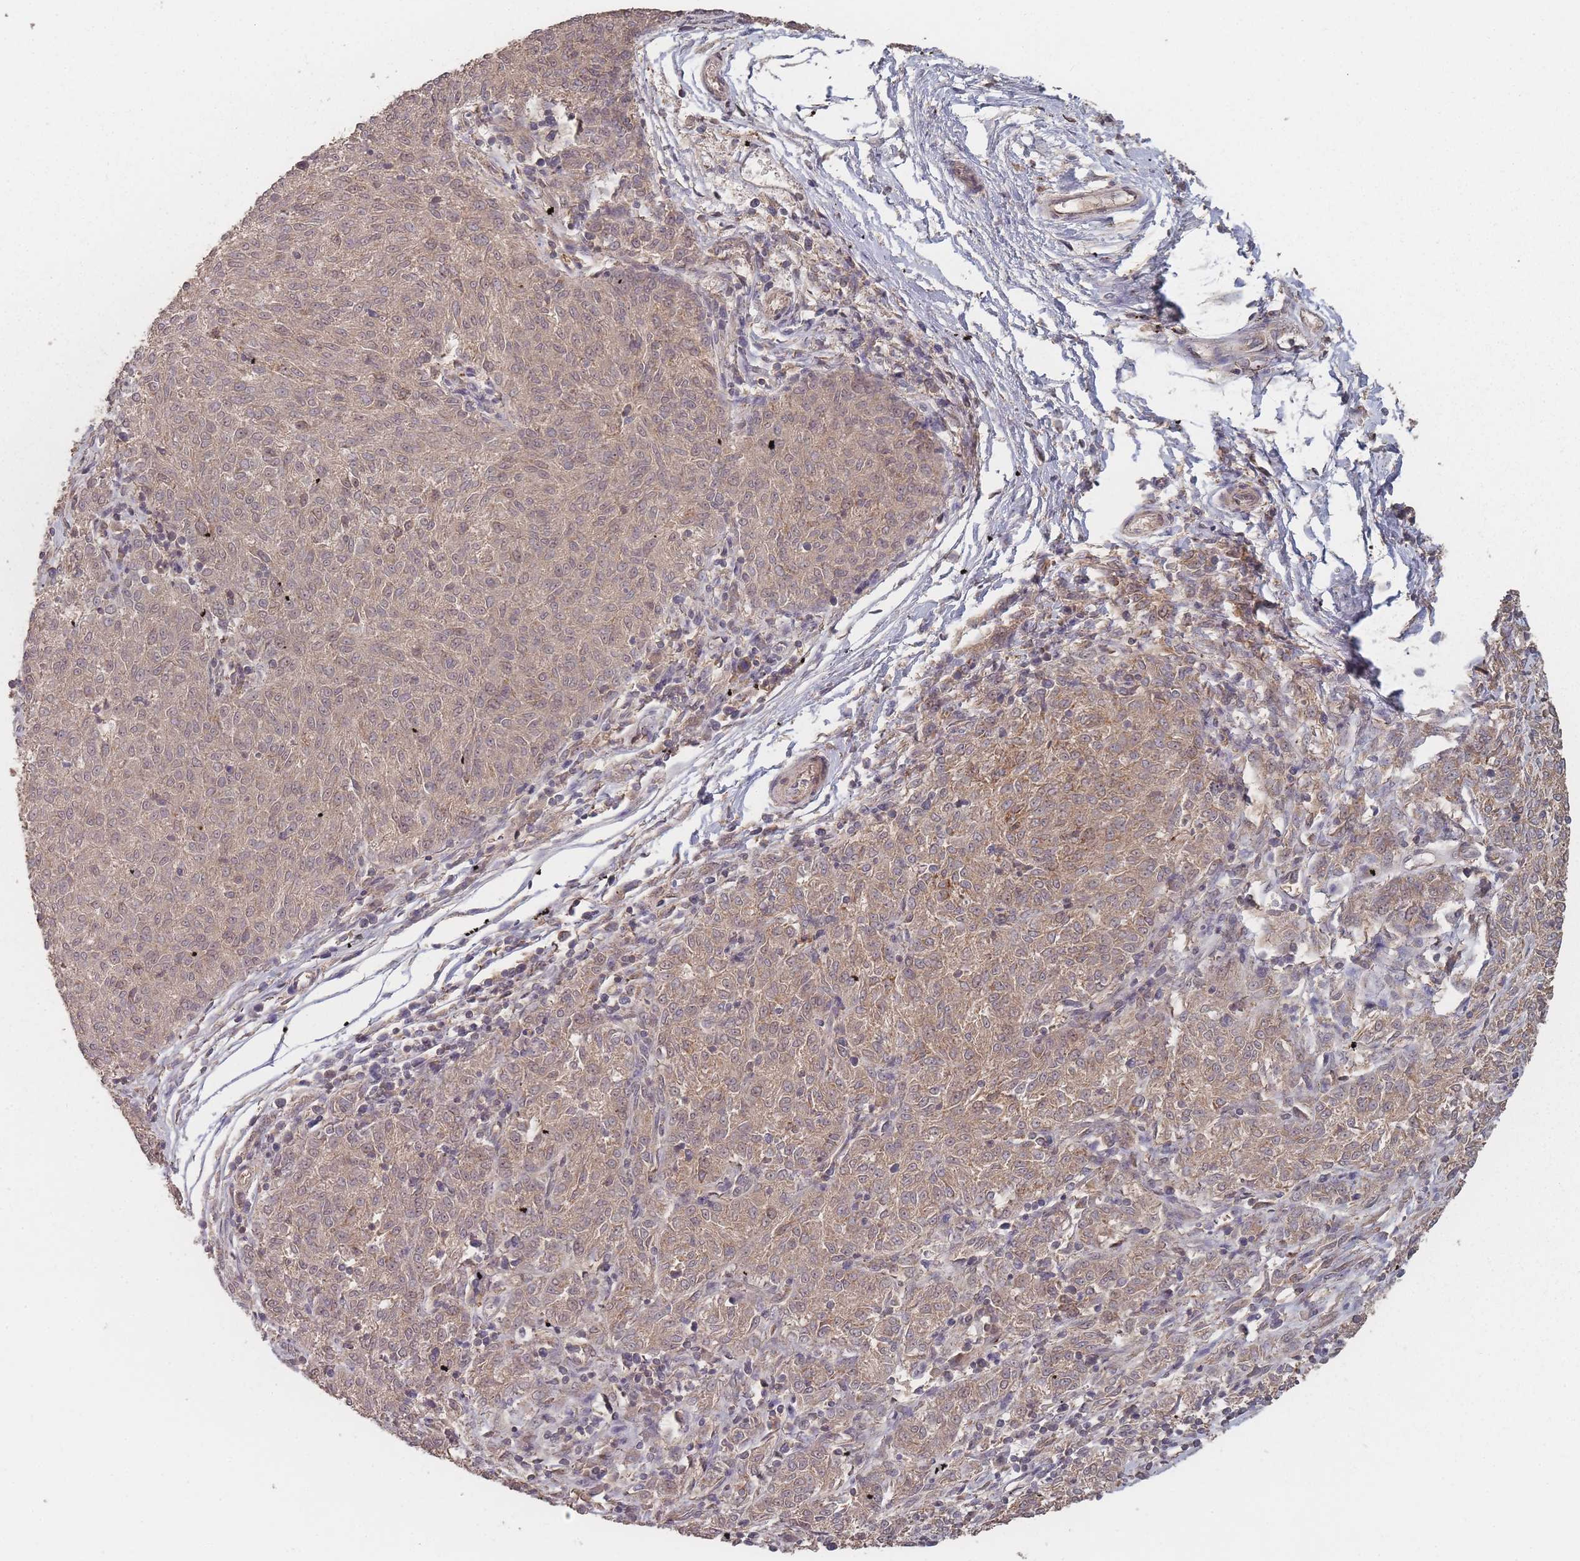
{"staining": {"intensity": "weak", "quantity": ">75%", "location": "cytoplasmic/membranous"}, "tissue": "melanoma", "cell_type": "Tumor cells", "image_type": "cancer", "snomed": [{"axis": "morphology", "description": "Malignant melanoma, NOS"}, {"axis": "topography", "description": "Skin"}], "caption": "This is a photomicrograph of immunohistochemistry (IHC) staining of melanoma, which shows weak positivity in the cytoplasmic/membranous of tumor cells.", "gene": "LYRM7", "patient": {"sex": "female", "age": 72}}